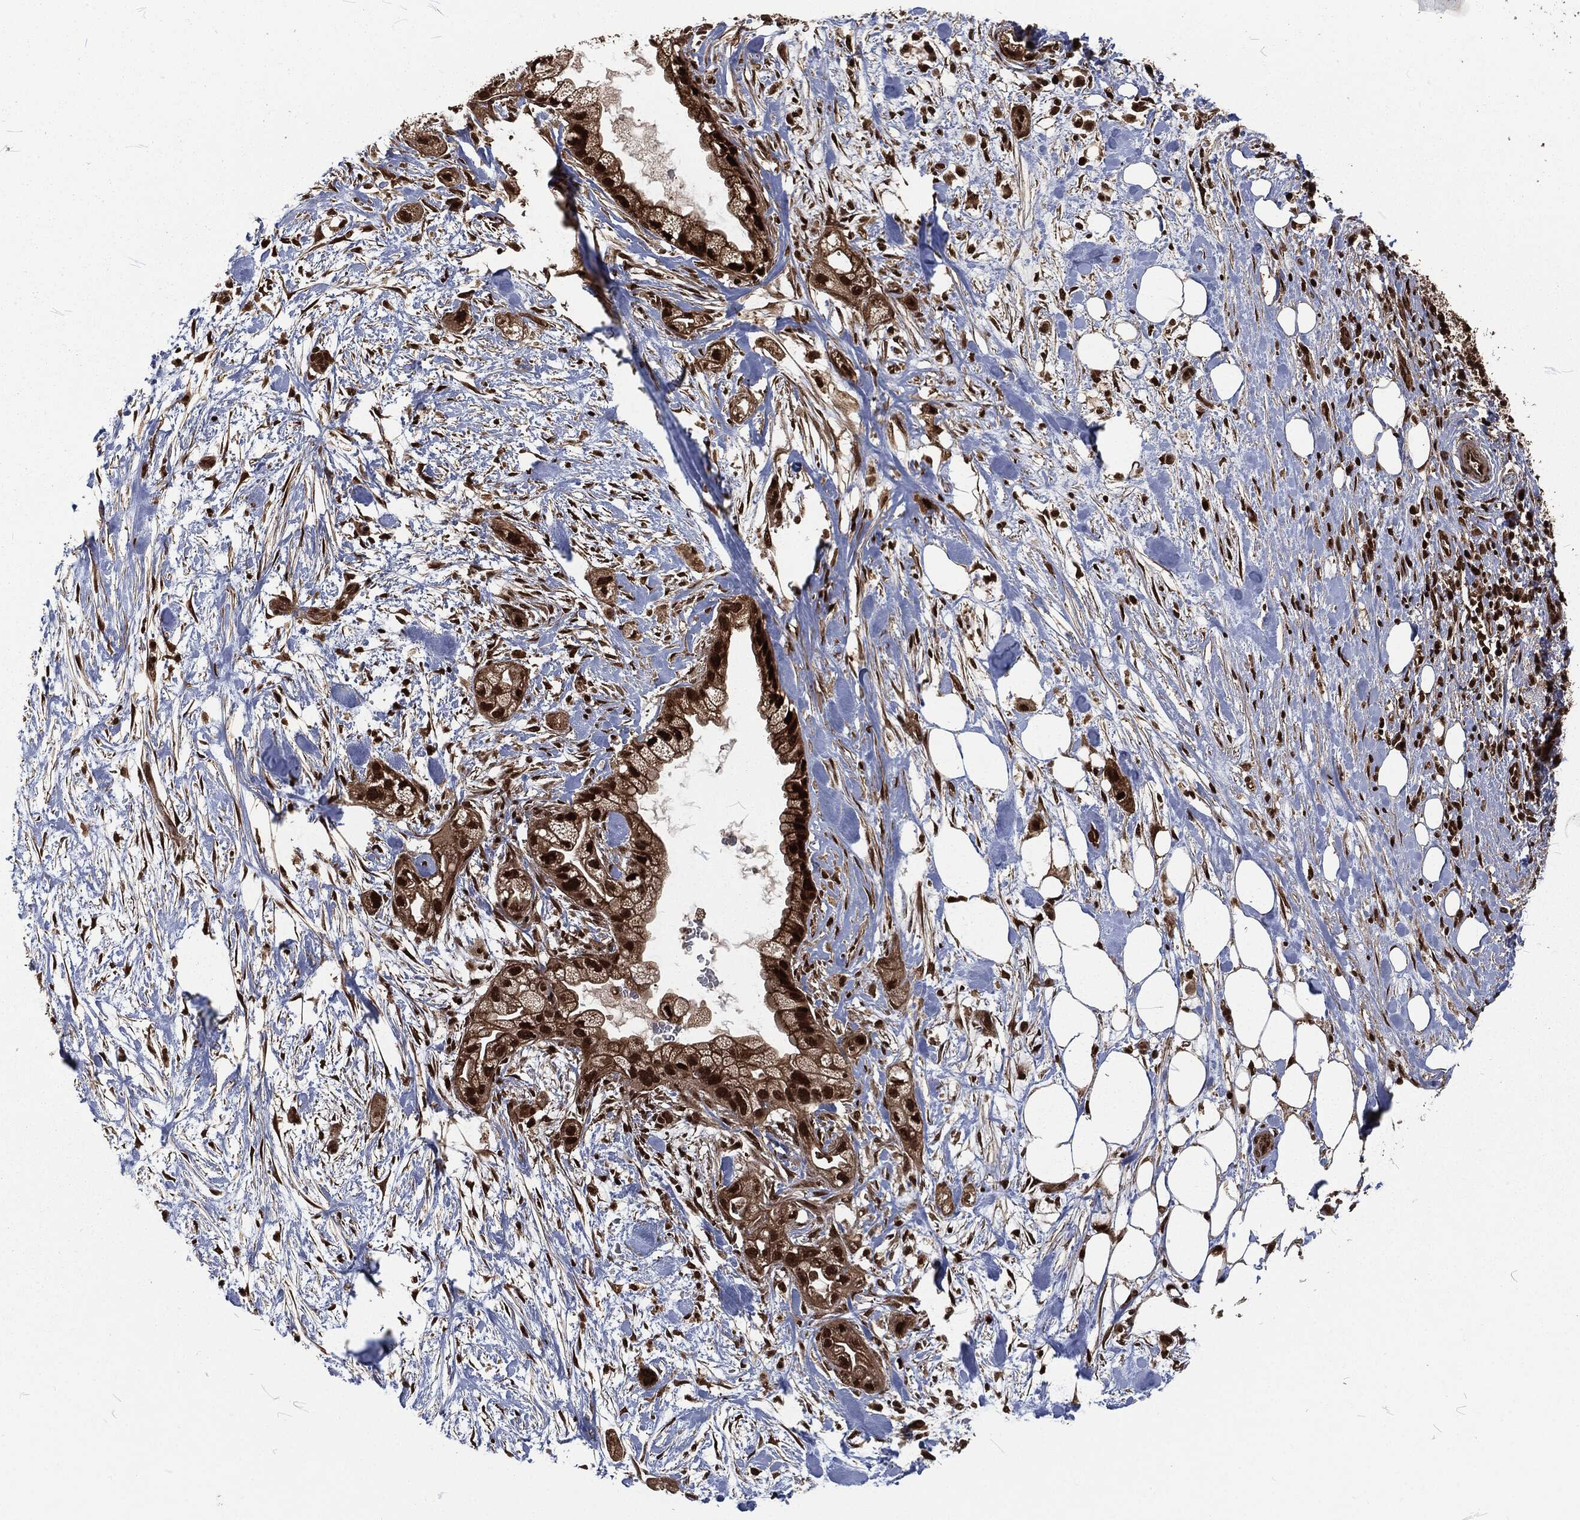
{"staining": {"intensity": "strong", "quantity": "25%-75%", "location": "nuclear"}, "tissue": "pancreatic cancer", "cell_type": "Tumor cells", "image_type": "cancer", "snomed": [{"axis": "morphology", "description": "Adenocarcinoma, NOS"}, {"axis": "topography", "description": "Pancreas"}], "caption": "Strong nuclear expression for a protein is appreciated in approximately 25%-75% of tumor cells of pancreatic adenocarcinoma using immunohistochemistry (IHC).", "gene": "NGRN", "patient": {"sex": "male", "age": 44}}